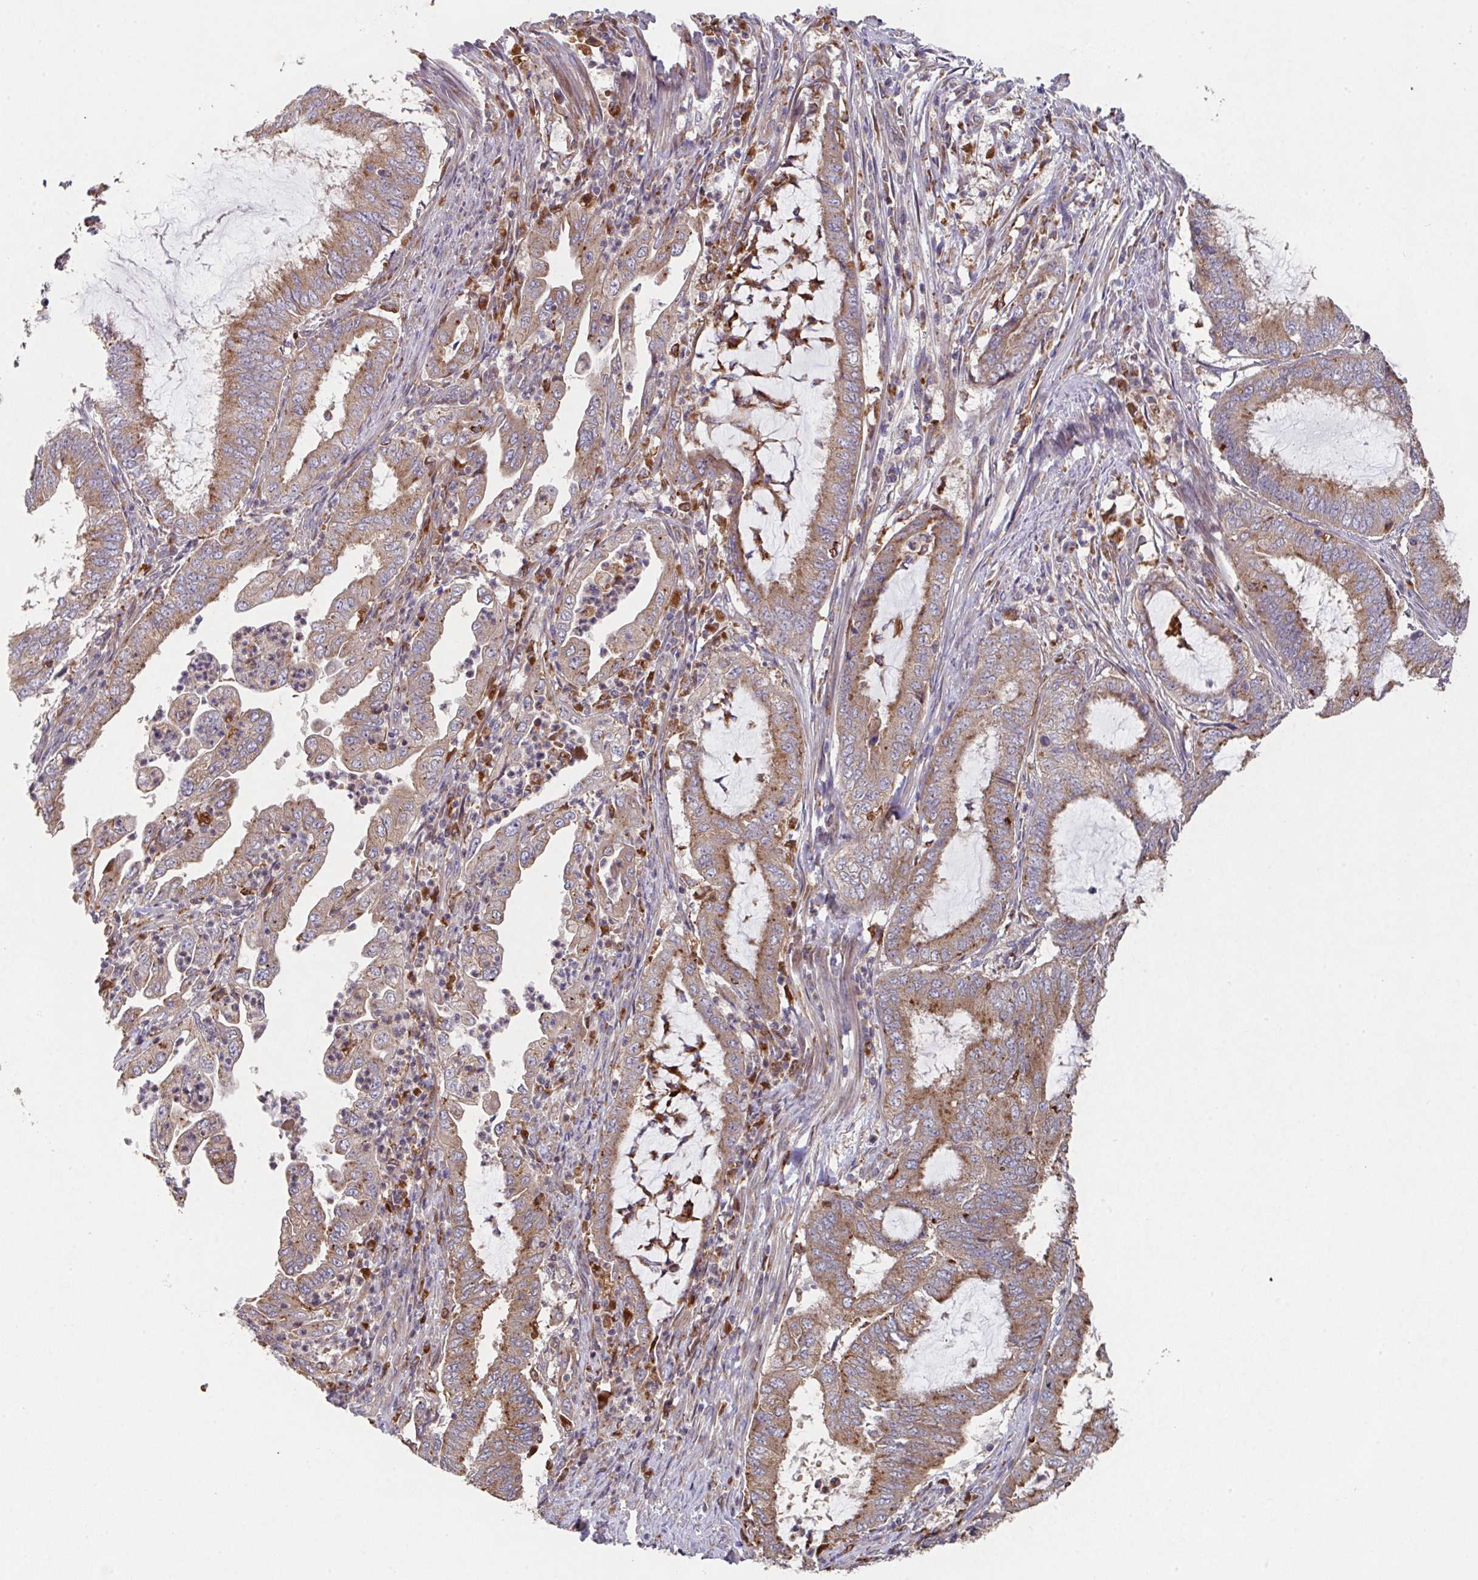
{"staining": {"intensity": "moderate", "quantity": ">75%", "location": "cytoplasmic/membranous"}, "tissue": "endometrial cancer", "cell_type": "Tumor cells", "image_type": "cancer", "snomed": [{"axis": "morphology", "description": "Adenocarcinoma, NOS"}, {"axis": "topography", "description": "Endometrium"}], "caption": "High-power microscopy captured an IHC photomicrograph of endometrial adenocarcinoma, revealing moderate cytoplasmic/membranous expression in about >75% of tumor cells. The staining was performed using DAB (3,3'-diaminobenzidine), with brown indicating positive protein expression. Nuclei are stained blue with hematoxylin.", "gene": "TRIM14", "patient": {"sex": "female", "age": 51}}